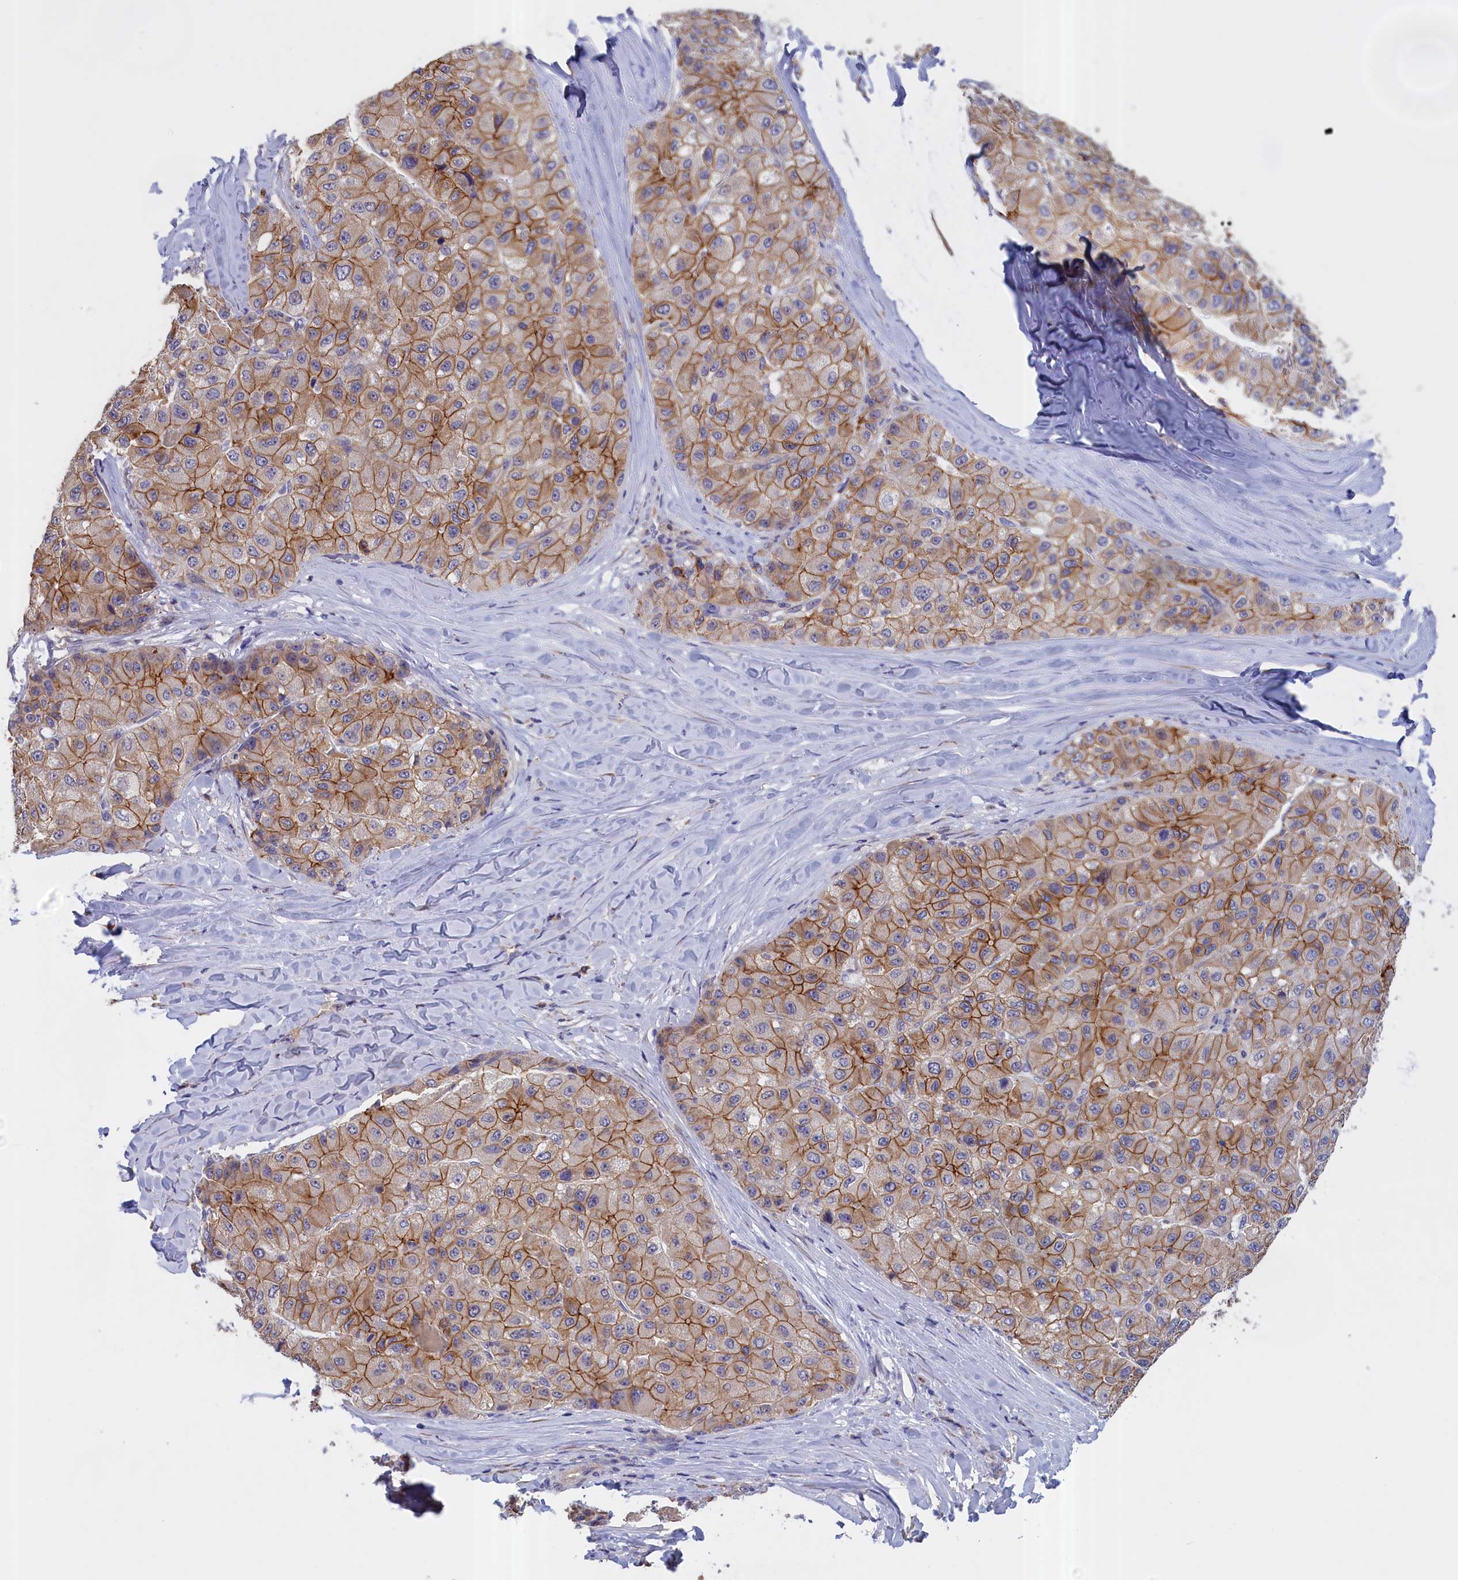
{"staining": {"intensity": "moderate", "quantity": ">75%", "location": "cytoplasmic/membranous"}, "tissue": "liver cancer", "cell_type": "Tumor cells", "image_type": "cancer", "snomed": [{"axis": "morphology", "description": "Carcinoma, Hepatocellular, NOS"}, {"axis": "topography", "description": "Liver"}], "caption": "Protein expression analysis of human liver cancer reveals moderate cytoplasmic/membranous expression in approximately >75% of tumor cells. (DAB (3,3'-diaminobenzidine) IHC with brightfield microscopy, high magnification).", "gene": "COL19A1", "patient": {"sex": "male", "age": 80}}